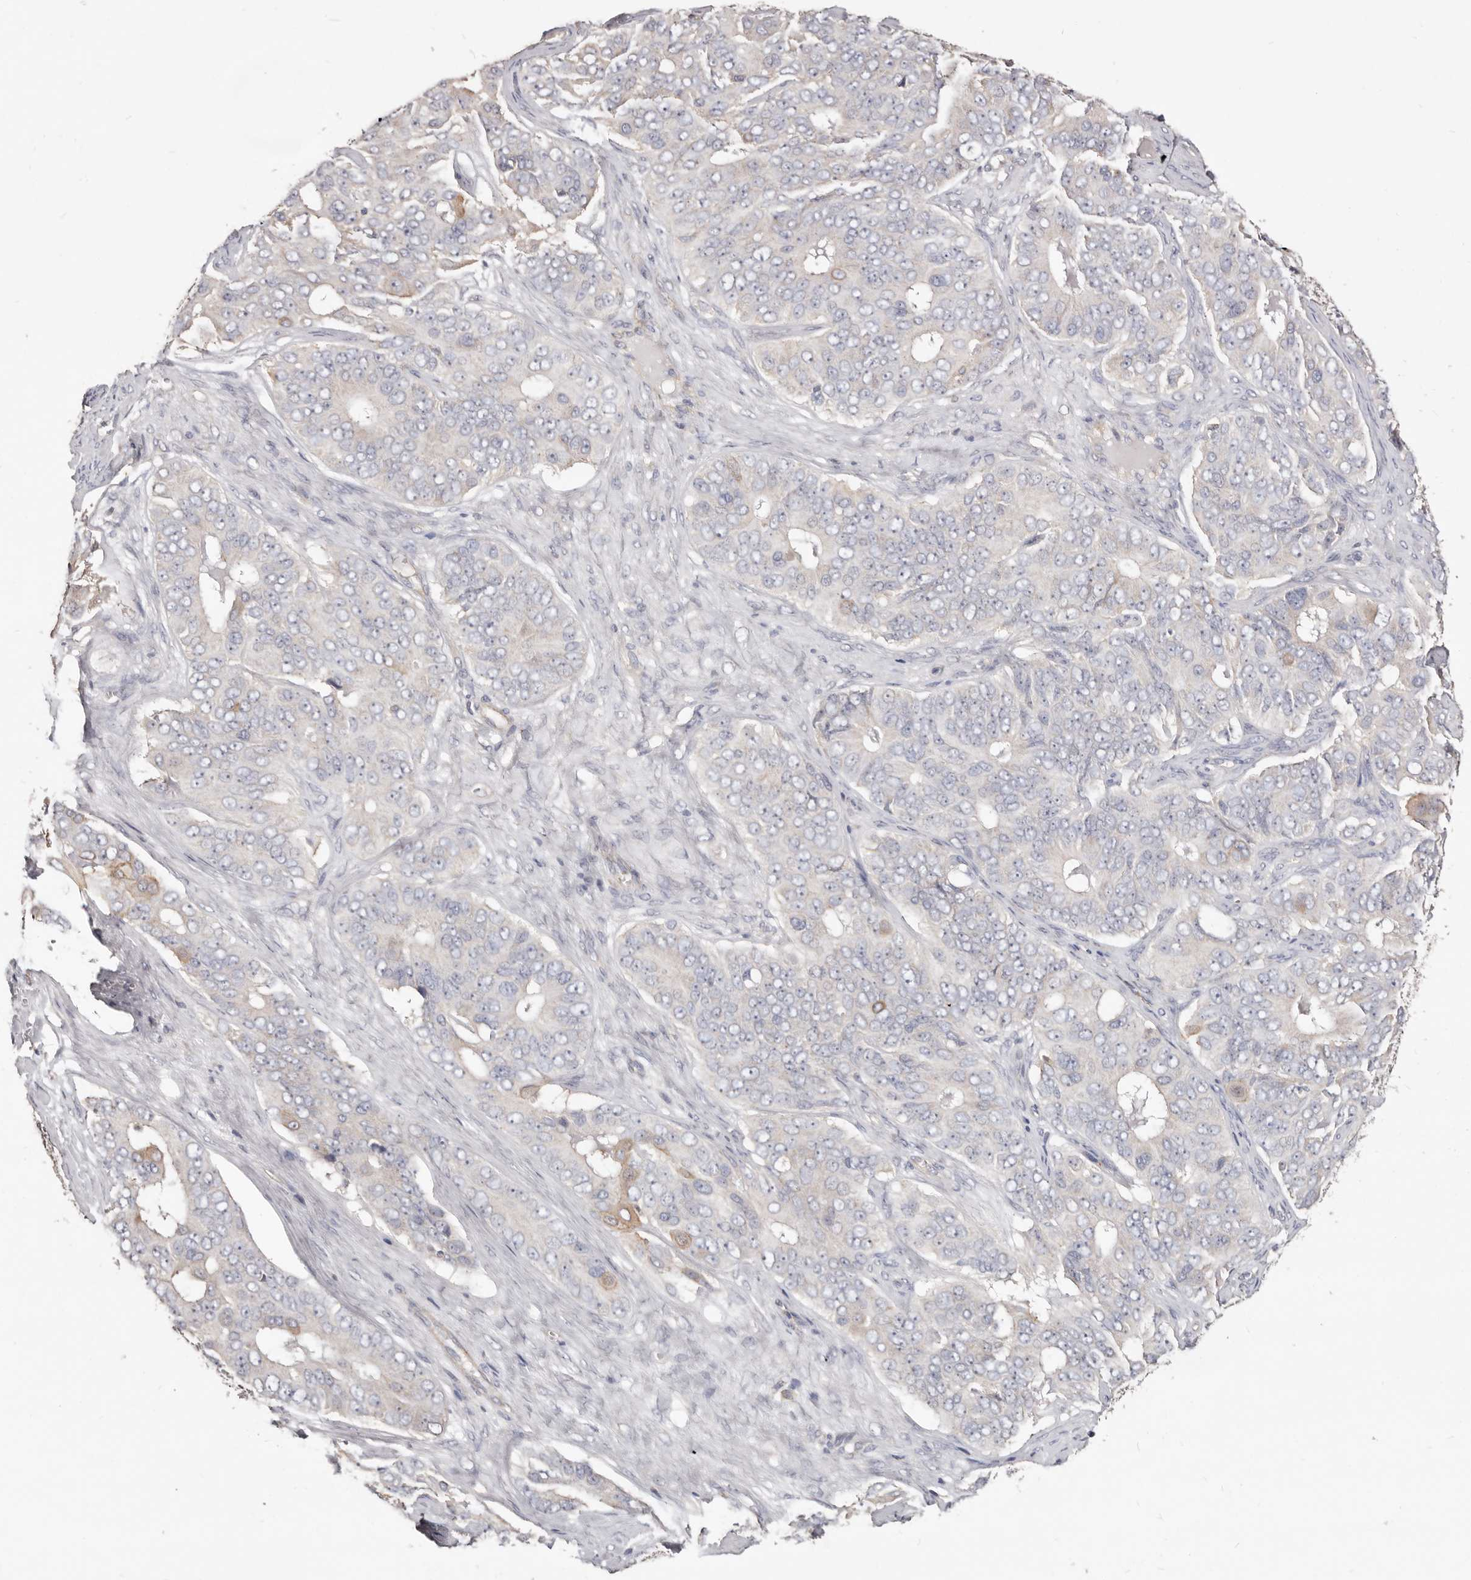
{"staining": {"intensity": "negative", "quantity": "none", "location": "none"}, "tissue": "ovarian cancer", "cell_type": "Tumor cells", "image_type": "cancer", "snomed": [{"axis": "morphology", "description": "Carcinoma, endometroid"}, {"axis": "topography", "description": "Ovary"}], "caption": "Micrograph shows no significant protein positivity in tumor cells of ovarian cancer (endometroid carcinoma). Brightfield microscopy of immunohistochemistry stained with DAB (3,3'-diaminobenzidine) (brown) and hematoxylin (blue), captured at high magnification.", "gene": "LRRC25", "patient": {"sex": "female", "age": 51}}